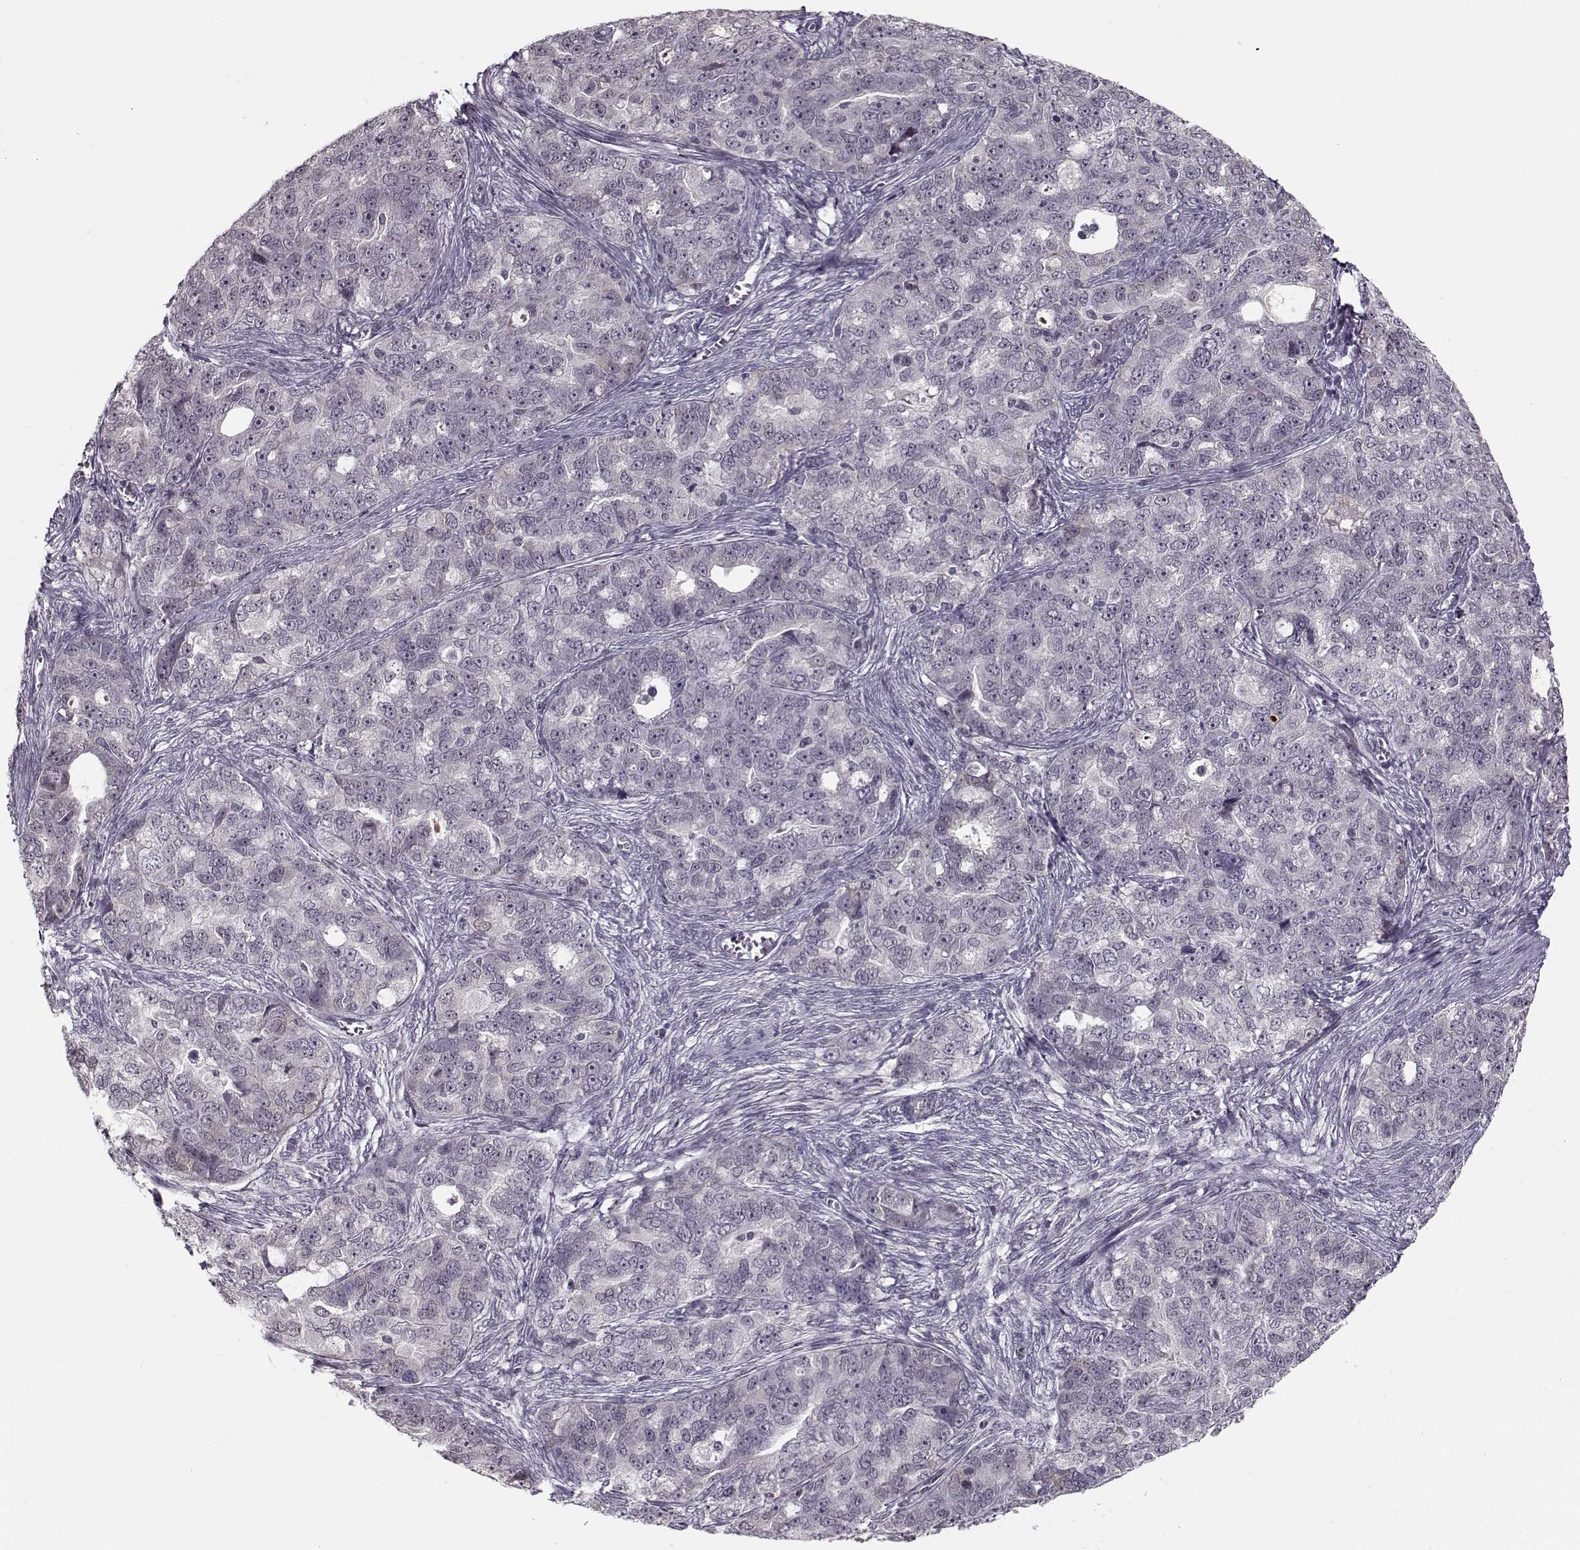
{"staining": {"intensity": "negative", "quantity": "none", "location": "none"}, "tissue": "ovarian cancer", "cell_type": "Tumor cells", "image_type": "cancer", "snomed": [{"axis": "morphology", "description": "Cystadenocarcinoma, serous, NOS"}, {"axis": "topography", "description": "Ovary"}], "caption": "DAB (3,3'-diaminobenzidine) immunohistochemical staining of ovarian serous cystadenocarcinoma exhibits no significant positivity in tumor cells.", "gene": "DNAI3", "patient": {"sex": "female", "age": 51}}